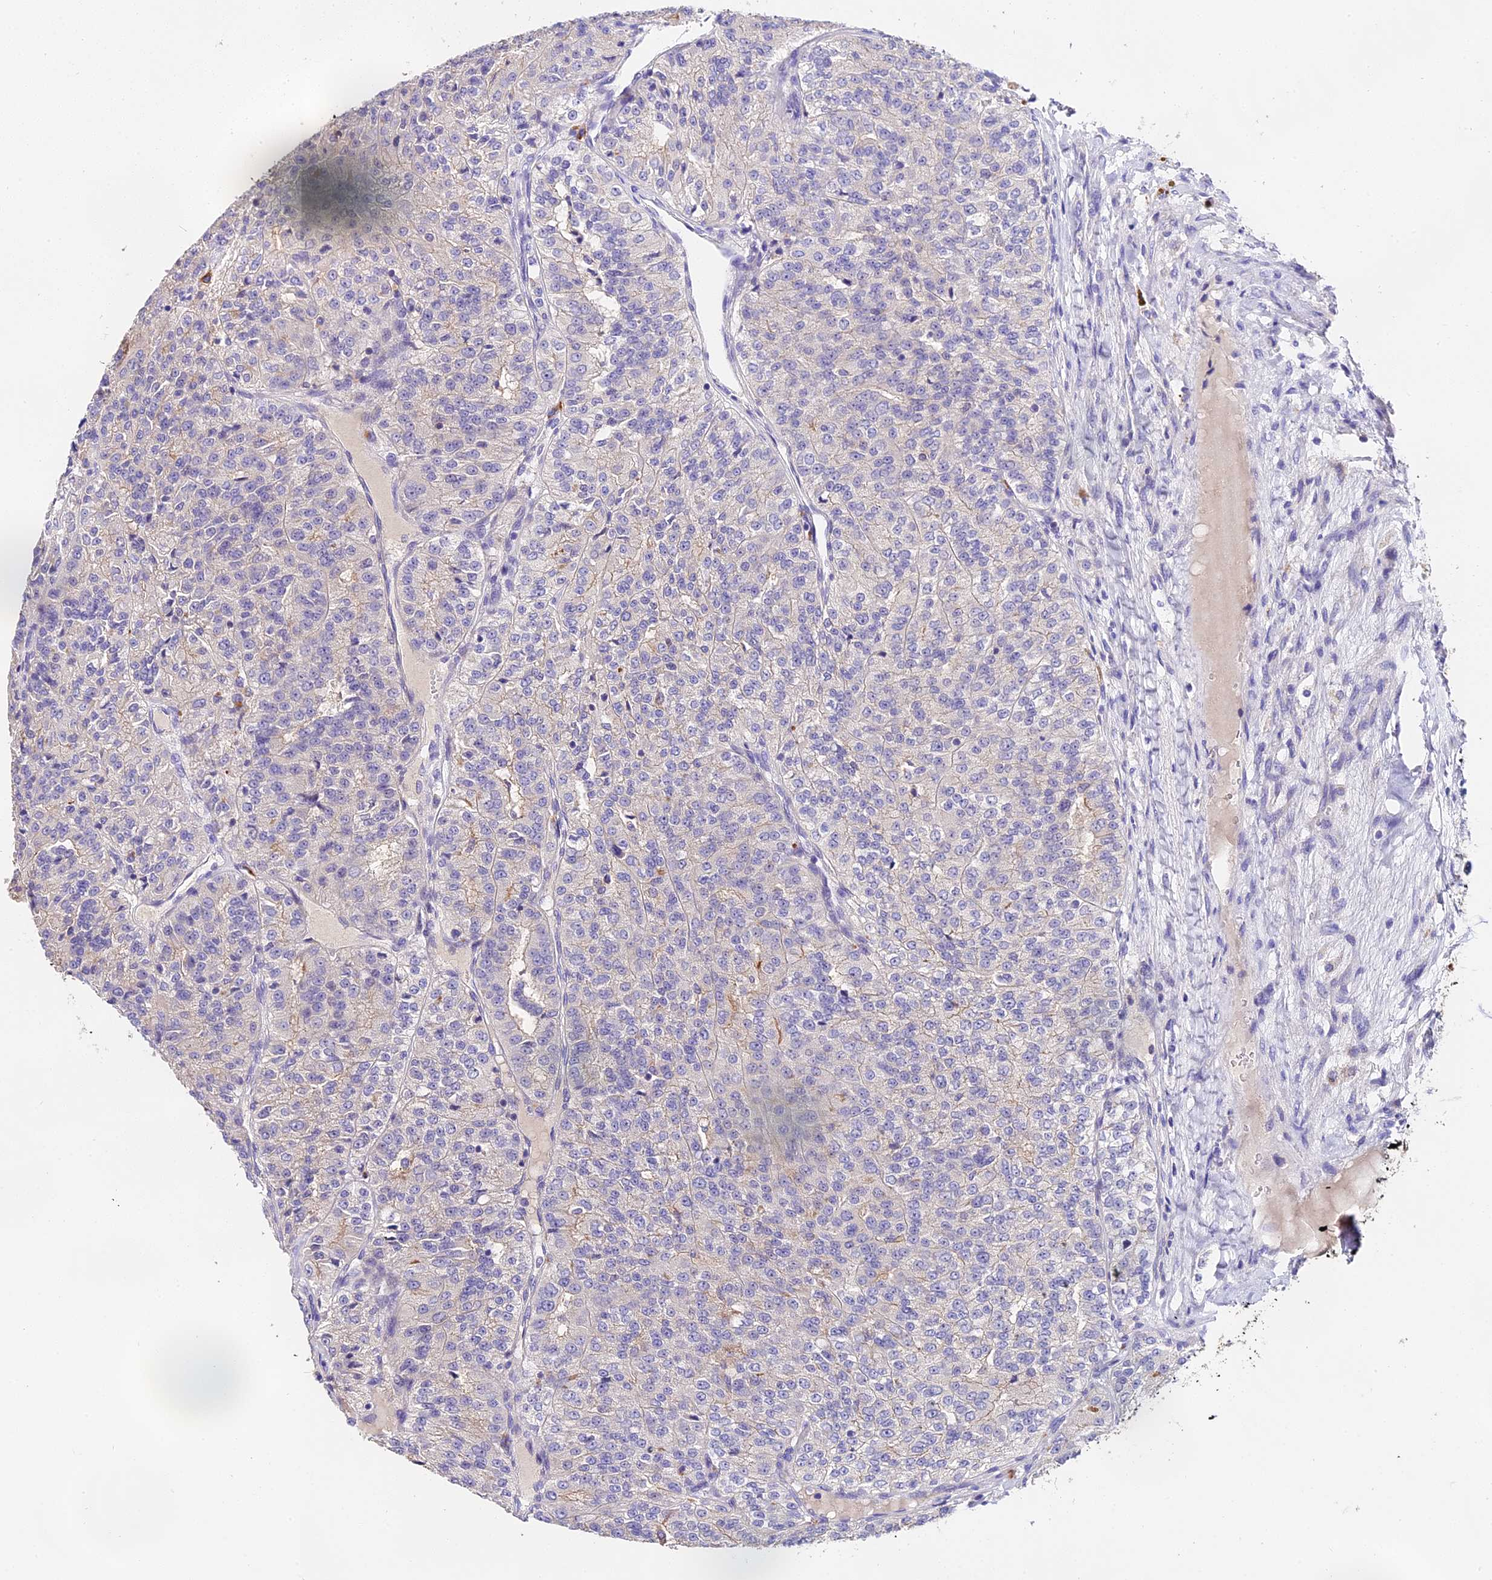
{"staining": {"intensity": "negative", "quantity": "none", "location": "none"}, "tissue": "renal cancer", "cell_type": "Tumor cells", "image_type": "cancer", "snomed": [{"axis": "morphology", "description": "Adenocarcinoma, NOS"}, {"axis": "topography", "description": "Kidney"}], "caption": "DAB (3,3'-diaminobenzidine) immunohistochemical staining of adenocarcinoma (renal) exhibits no significant positivity in tumor cells. The staining is performed using DAB (3,3'-diaminobenzidine) brown chromogen with nuclei counter-stained in using hematoxylin.", "gene": "LYPD6", "patient": {"sex": "female", "age": 63}}